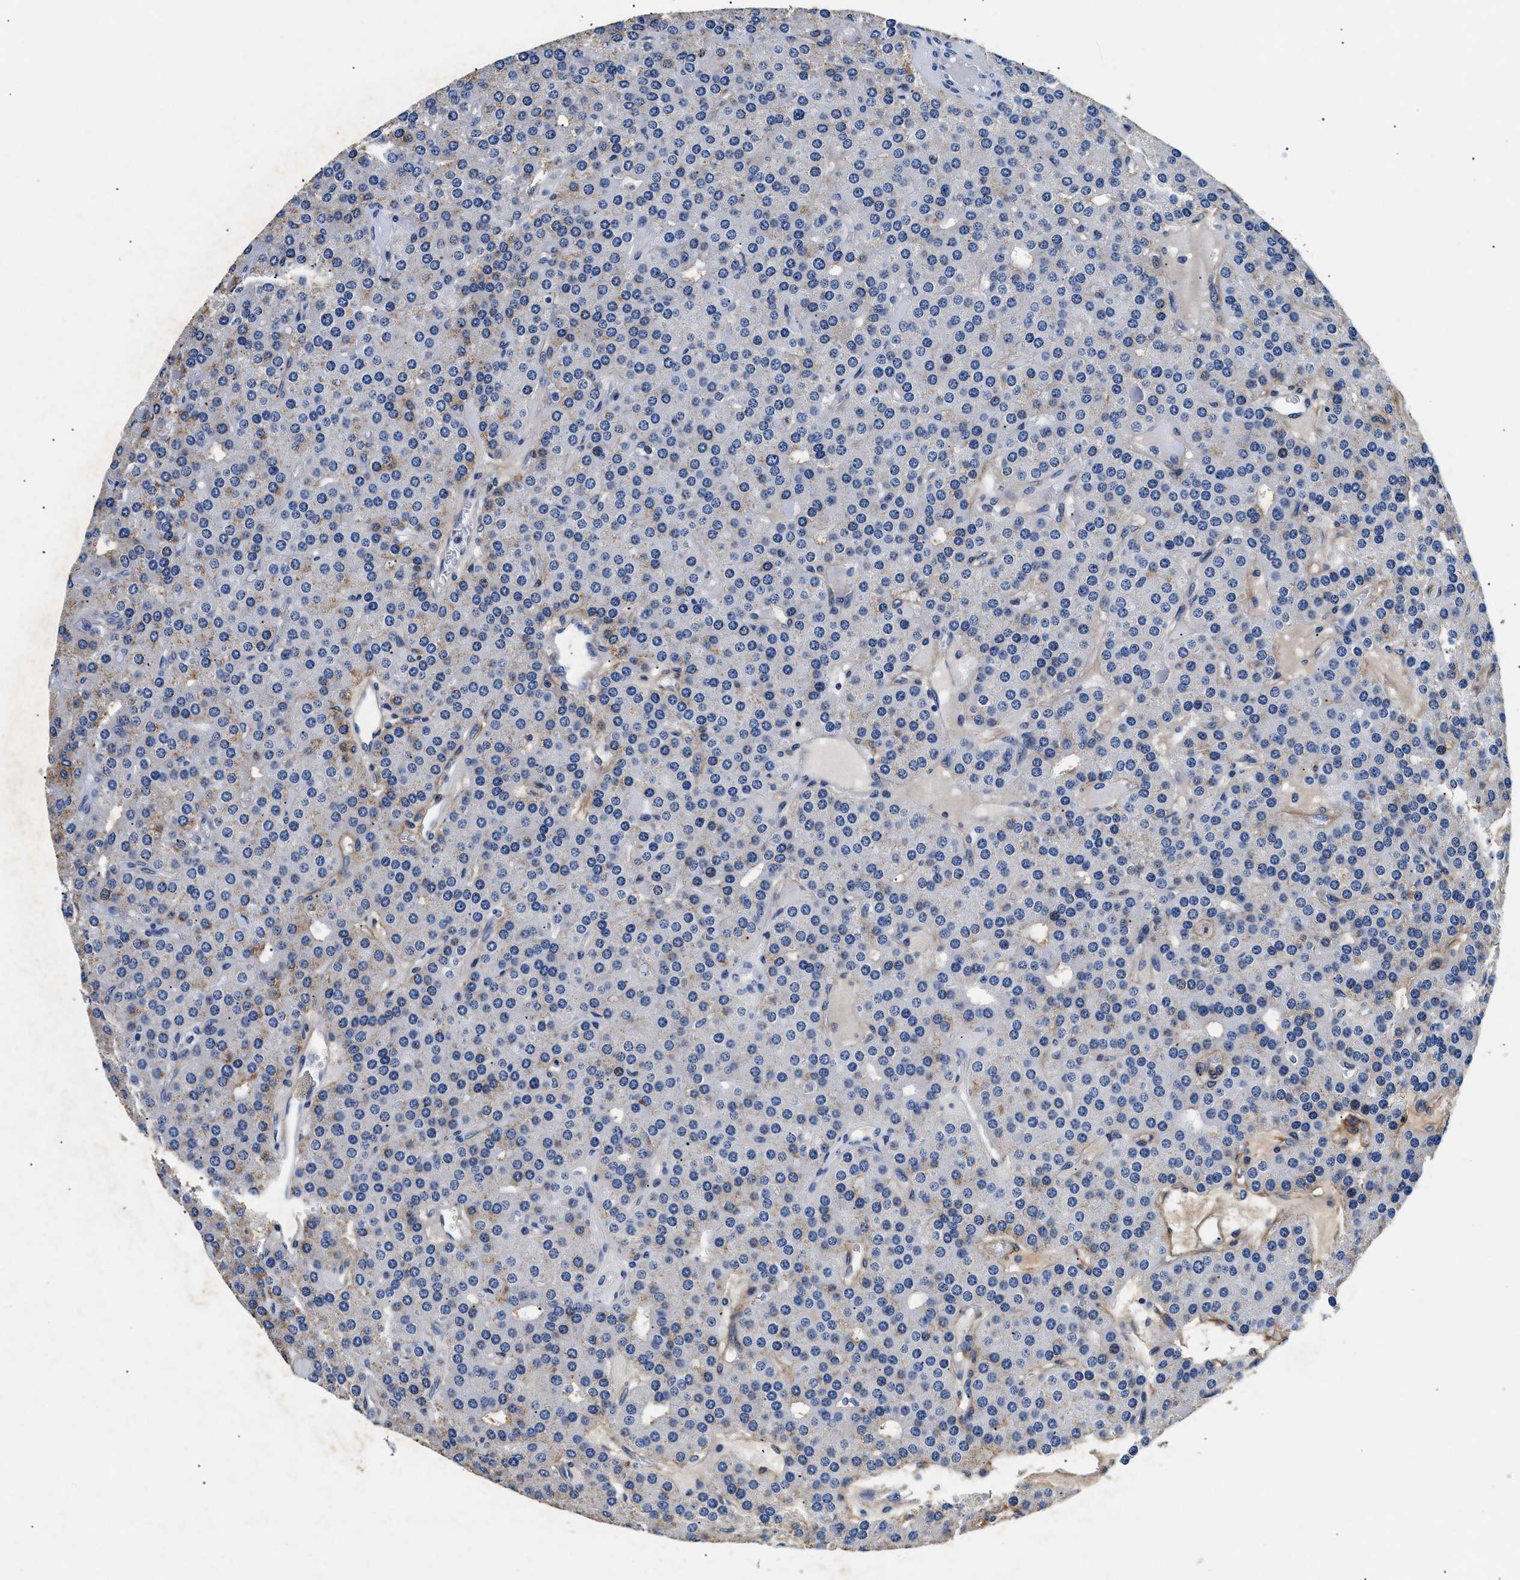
{"staining": {"intensity": "negative", "quantity": "none", "location": "none"}, "tissue": "parathyroid gland", "cell_type": "Glandular cells", "image_type": "normal", "snomed": [{"axis": "morphology", "description": "Normal tissue, NOS"}, {"axis": "morphology", "description": "Adenoma, NOS"}, {"axis": "topography", "description": "Parathyroid gland"}], "caption": "IHC photomicrograph of normal parathyroid gland stained for a protein (brown), which demonstrates no expression in glandular cells.", "gene": "LAMA3", "patient": {"sex": "female", "age": 86}}